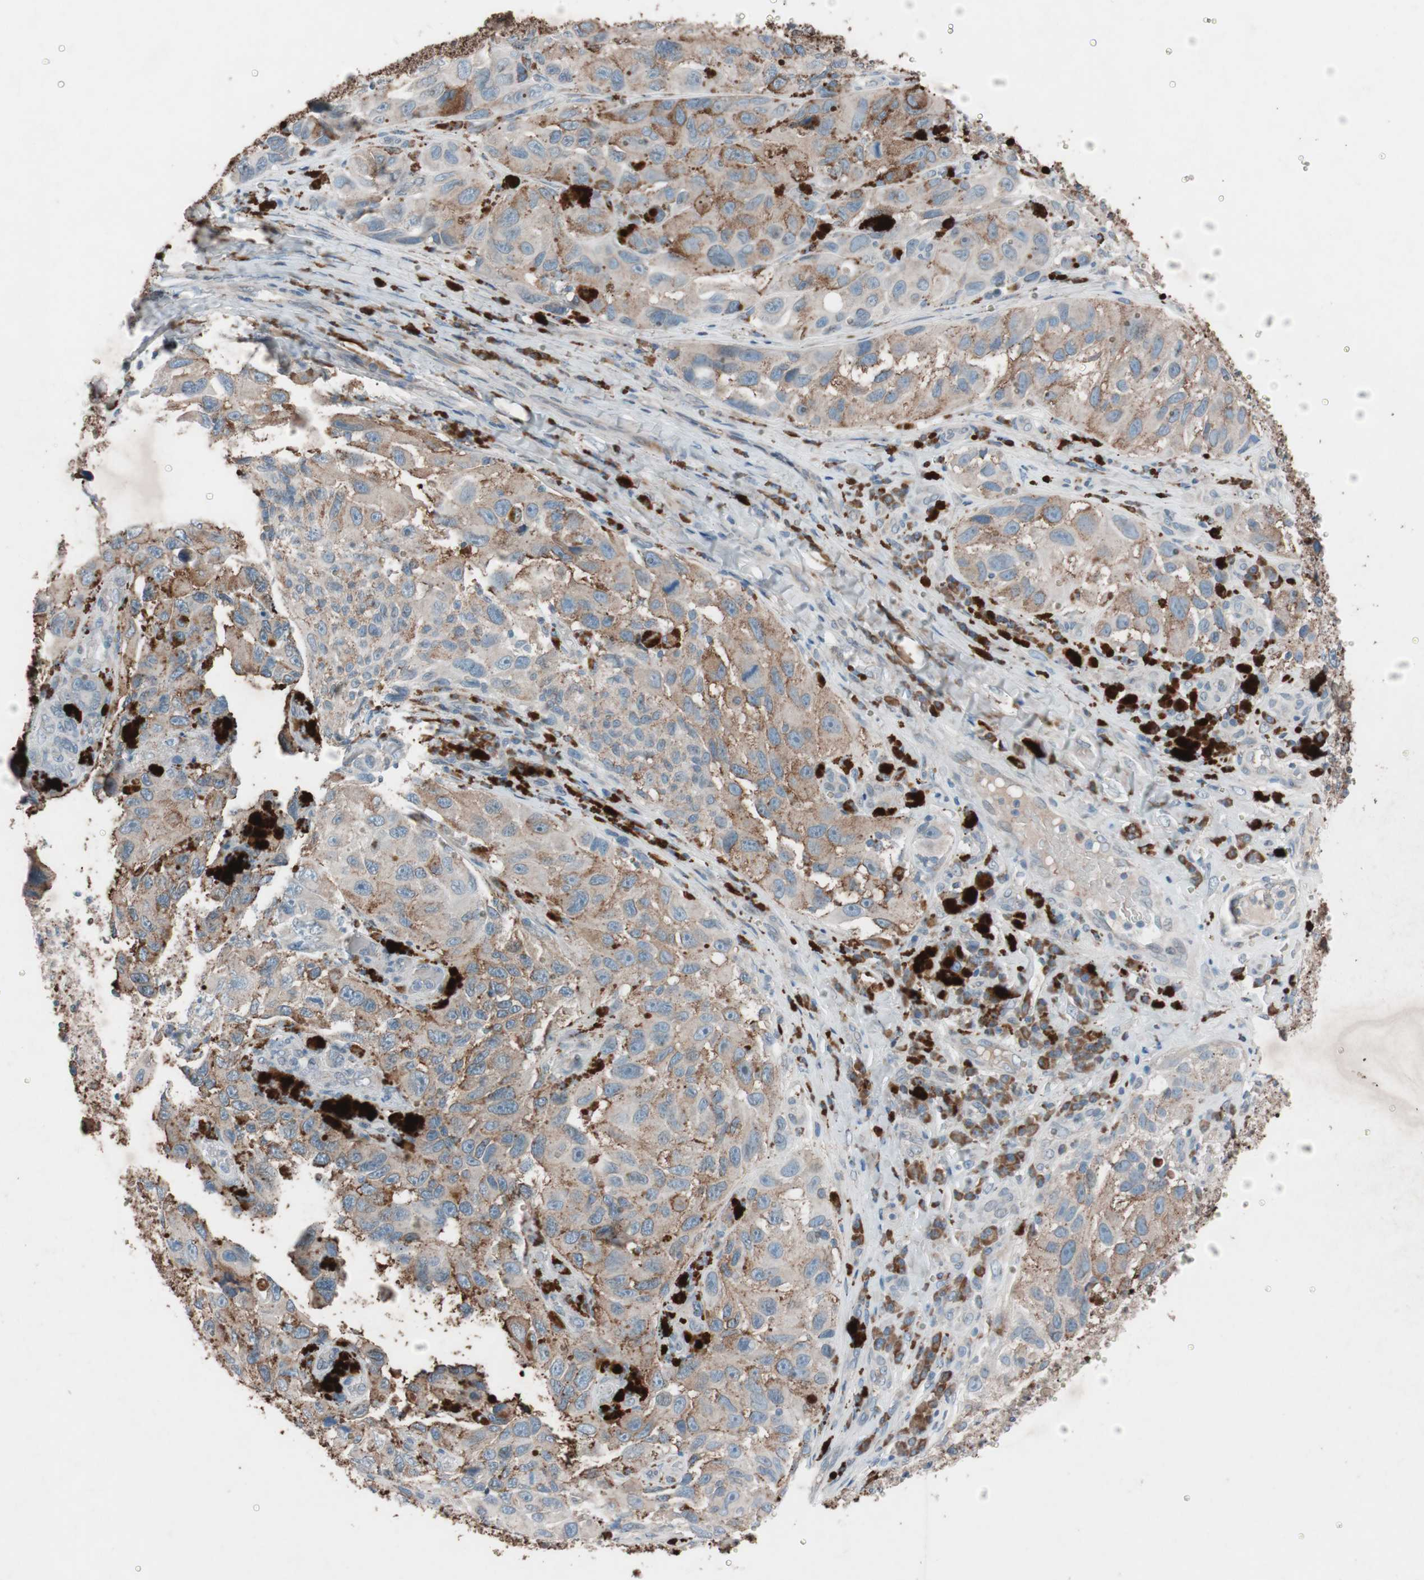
{"staining": {"intensity": "moderate", "quantity": "25%-75%", "location": "cytoplasmic/membranous"}, "tissue": "melanoma", "cell_type": "Tumor cells", "image_type": "cancer", "snomed": [{"axis": "morphology", "description": "Malignant melanoma, NOS"}, {"axis": "topography", "description": "Skin"}], "caption": "Brown immunohistochemical staining in human malignant melanoma demonstrates moderate cytoplasmic/membranous positivity in about 25%-75% of tumor cells.", "gene": "GRB7", "patient": {"sex": "female", "age": 73}}